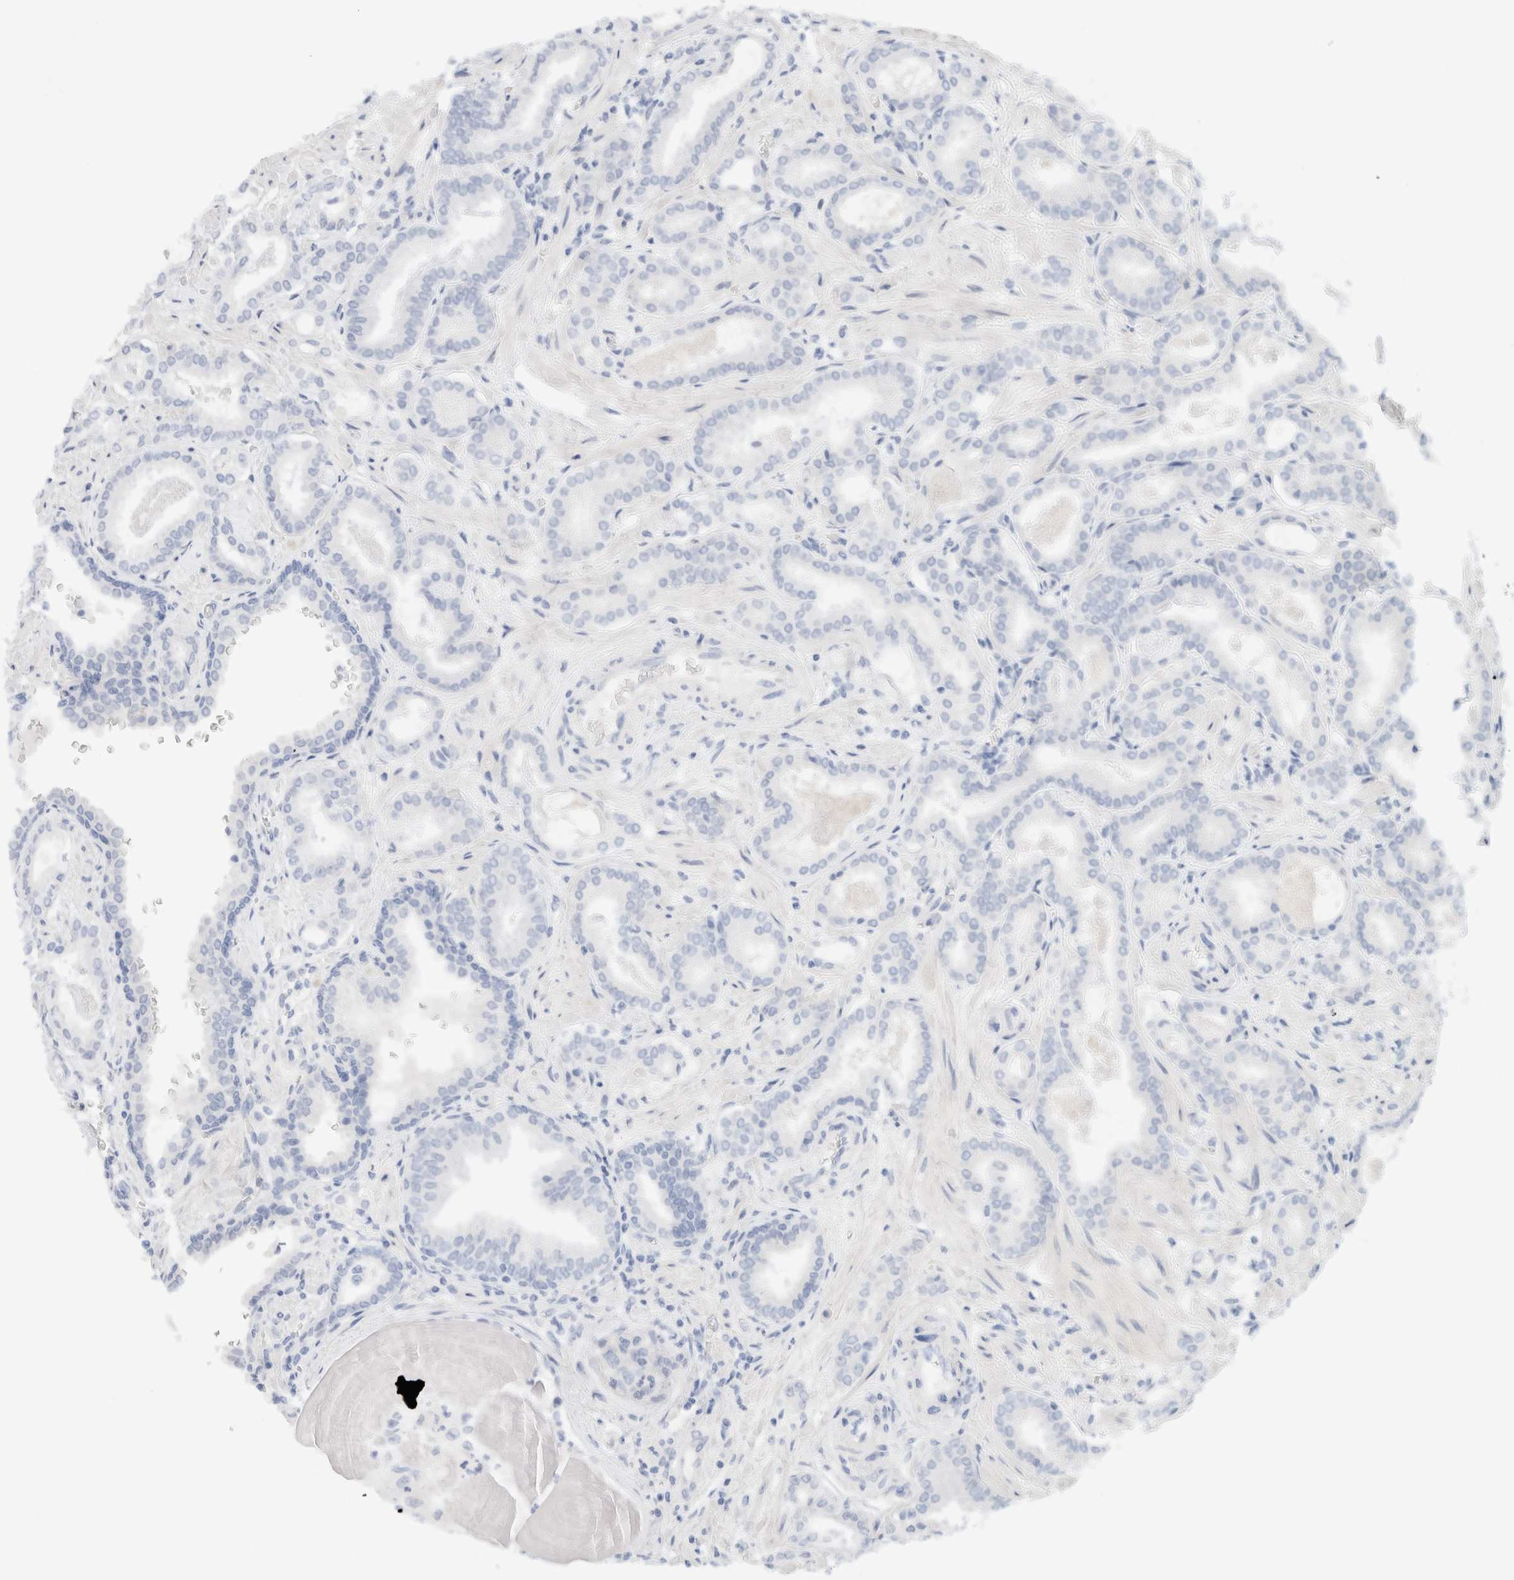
{"staining": {"intensity": "moderate", "quantity": "25%-75%", "location": "cytoplasmic/membranous"}, "tissue": "prostate cancer", "cell_type": "Tumor cells", "image_type": "cancer", "snomed": [{"axis": "morphology", "description": "Adenocarcinoma, Low grade"}, {"axis": "topography", "description": "Prostate"}], "caption": "Tumor cells exhibit medium levels of moderate cytoplasmic/membranous expression in about 25%-75% of cells in human prostate cancer (low-grade adenocarcinoma).", "gene": "C8orf76", "patient": {"sex": "male", "age": 53}}